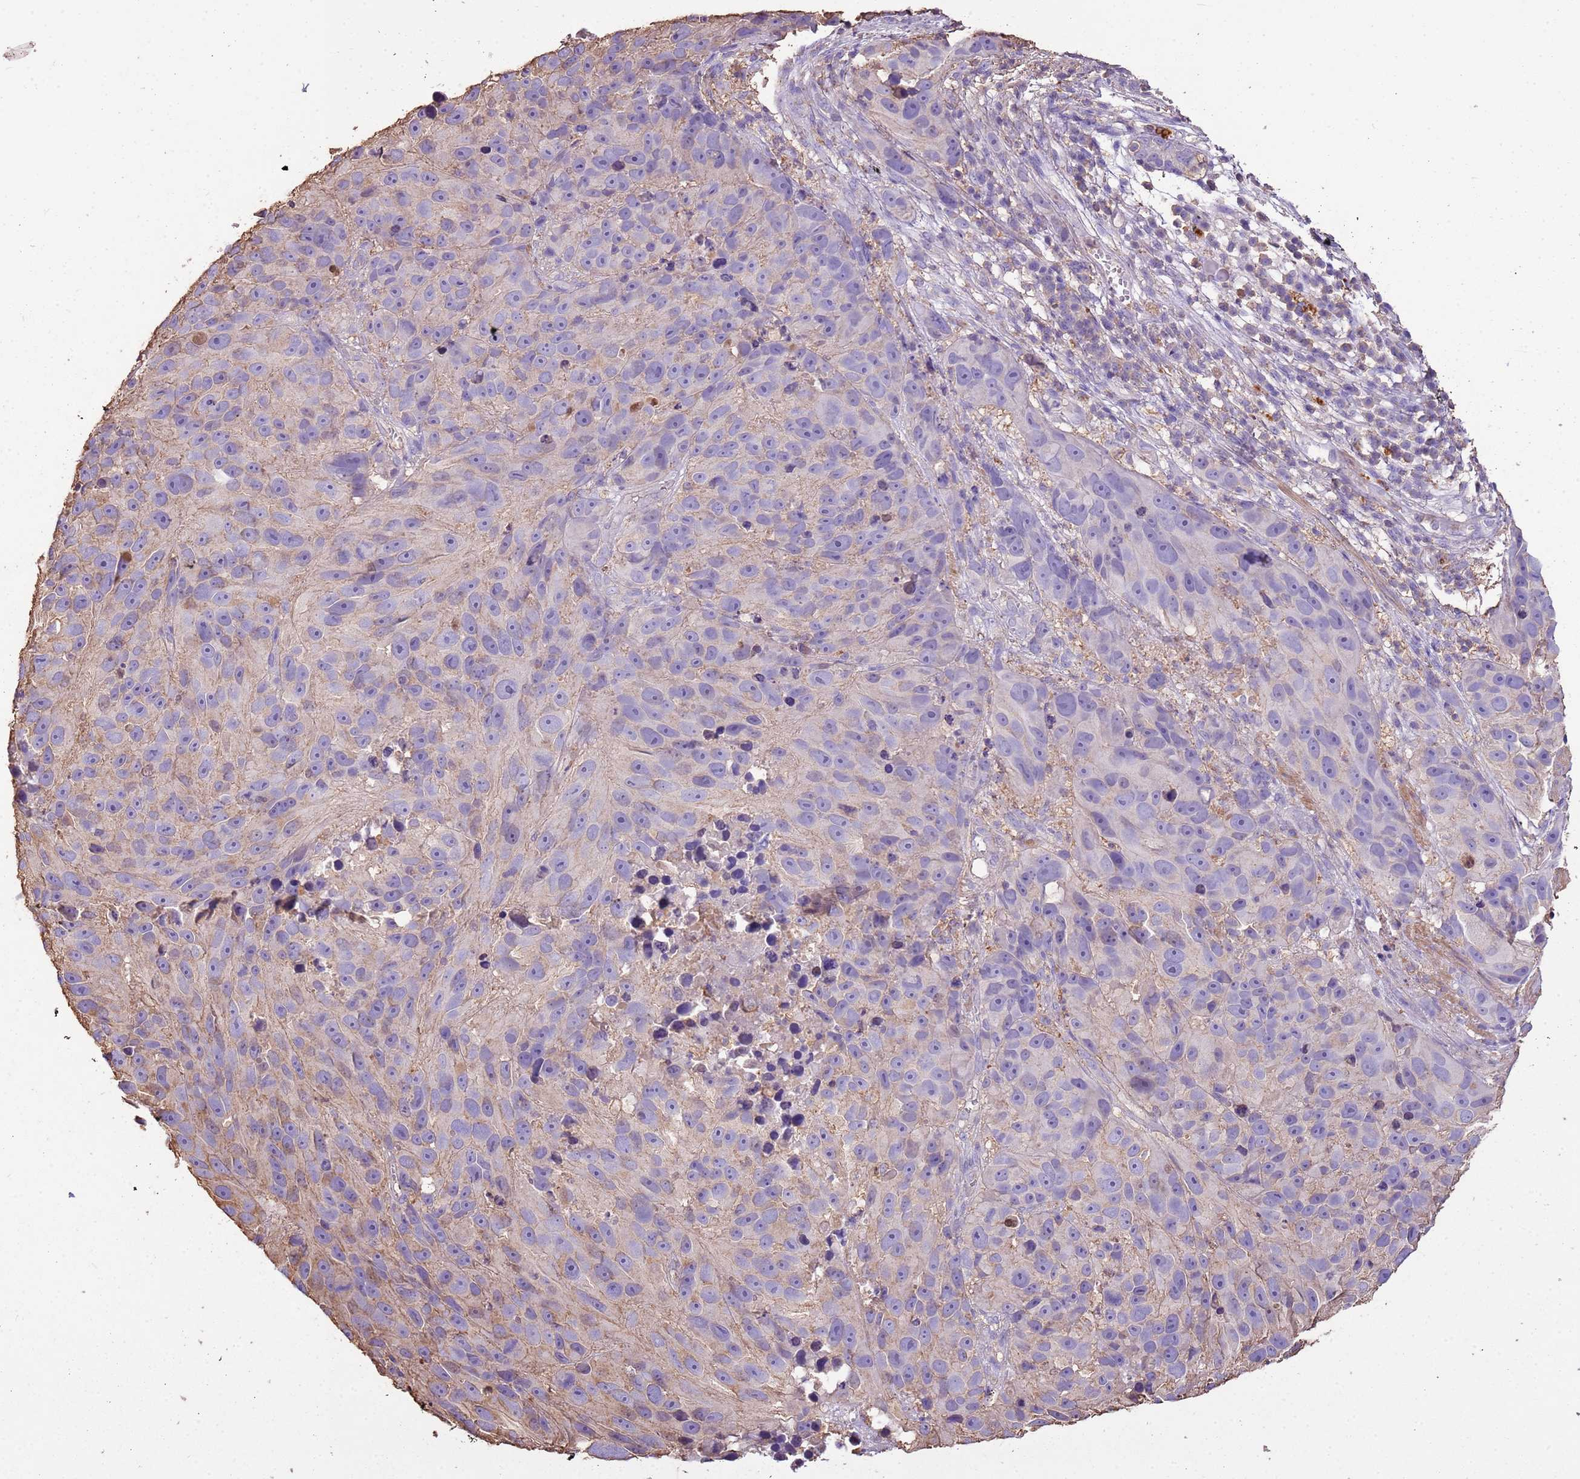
{"staining": {"intensity": "negative", "quantity": "none", "location": "none"}, "tissue": "melanoma", "cell_type": "Tumor cells", "image_type": "cancer", "snomed": [{"axis": "morphology", "description": "Malignant melanoma, NOS"}, {"axis": "topography", "description": "Skin"}], "caption": "This is an IHC histopathology image of human malignant melanoma. There is no positivity in tumor cells.", "gene": "ARL10", "patient": {"sex": "male", "age": 84}}